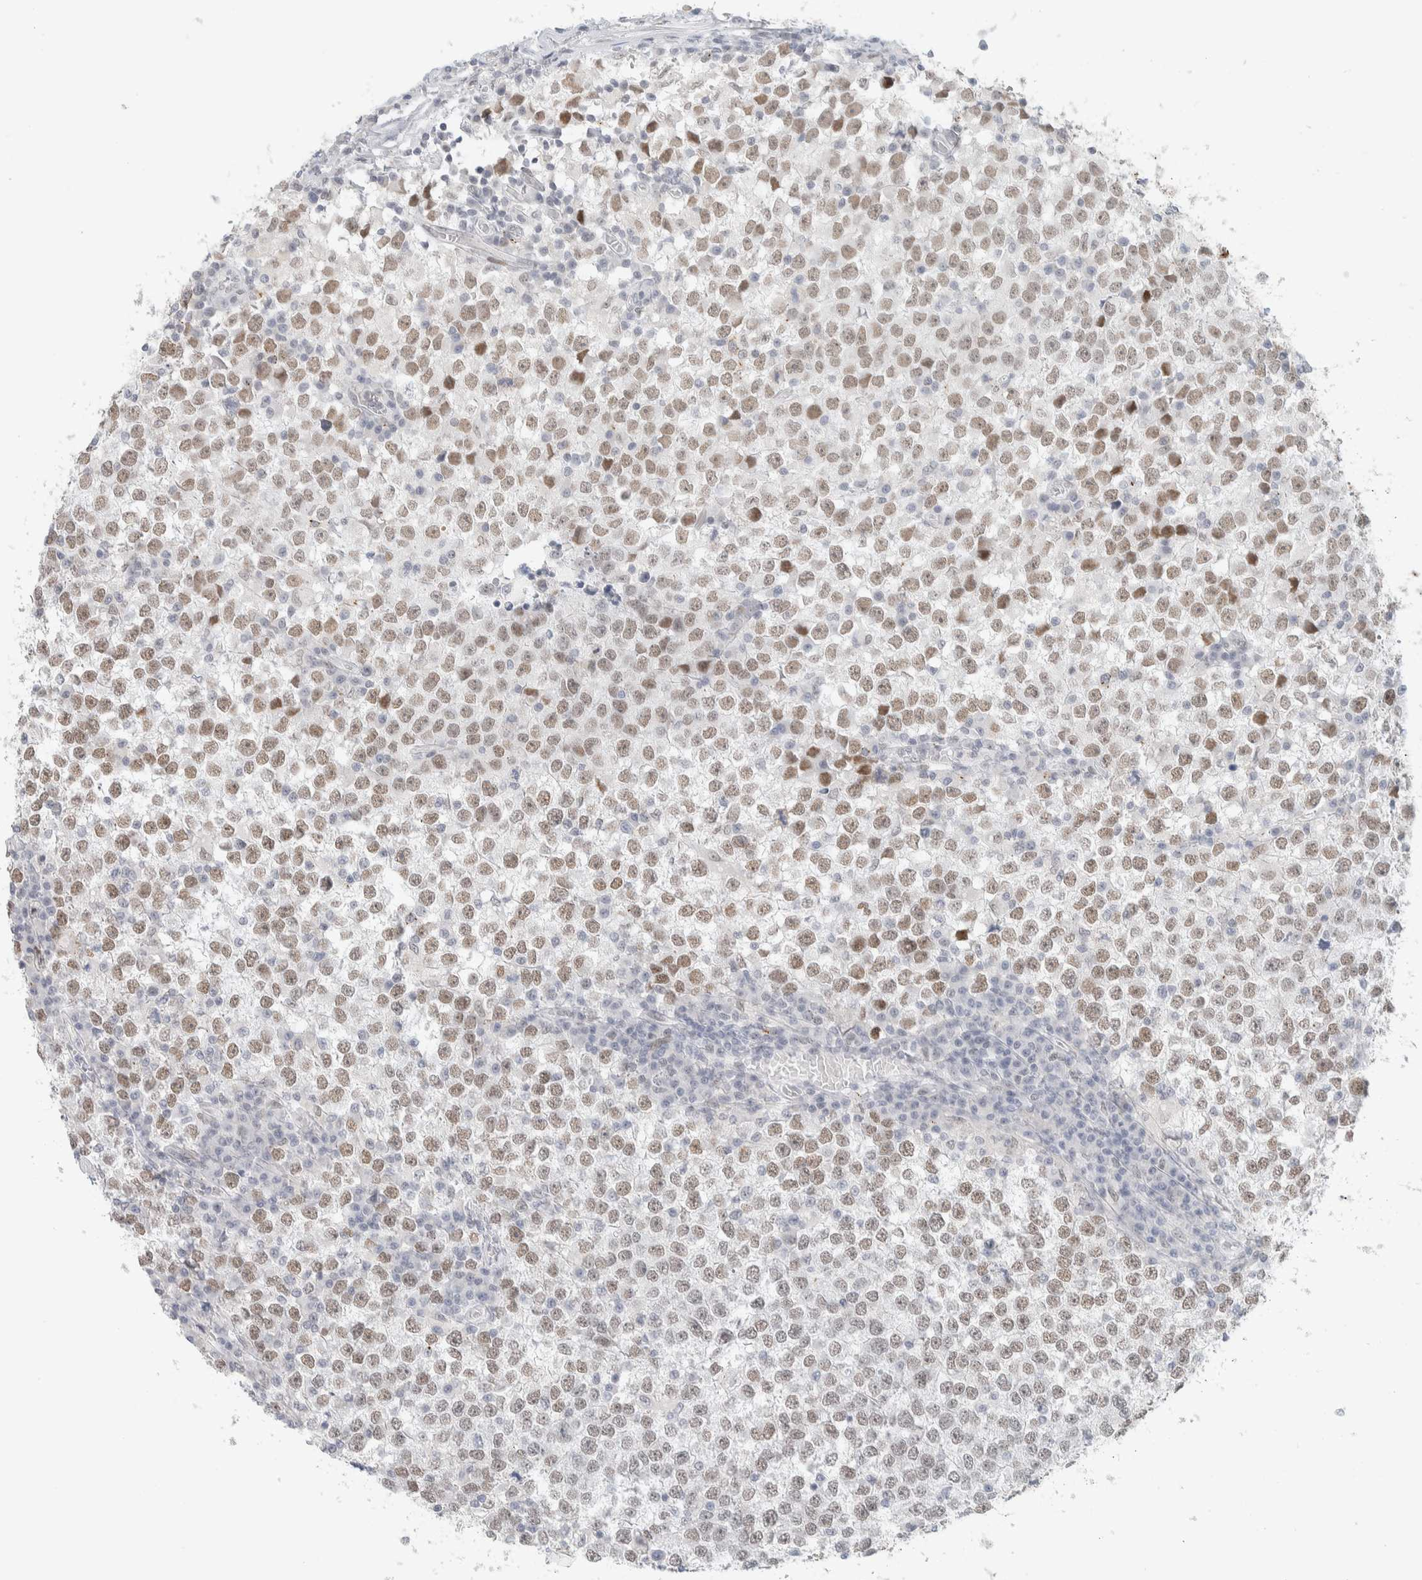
{"staining": {"intensity": "weak", "quantity": ">75%", "location": "nuclear"}, "tissue": "testis cancer", "cell_type": "Tumor cells", "image_type": "cancer", "snomed": [{"axis": "morphology", "description": "Seminoma, NOS"}, {"axis": "topography", "description": "Testis"}], "caption": "Immunohistochemistry (IHC) micrograph of neoplastic tissue: human testis seminoma stained using immunohistochemistry (IHC) exhibits low levels of weak protein expression localized specifically in the nuclear of tumor cells, appearing as a nuclear brown color.", "gene": "CDH17", "patient": {"sex": "male", "age": 65}}